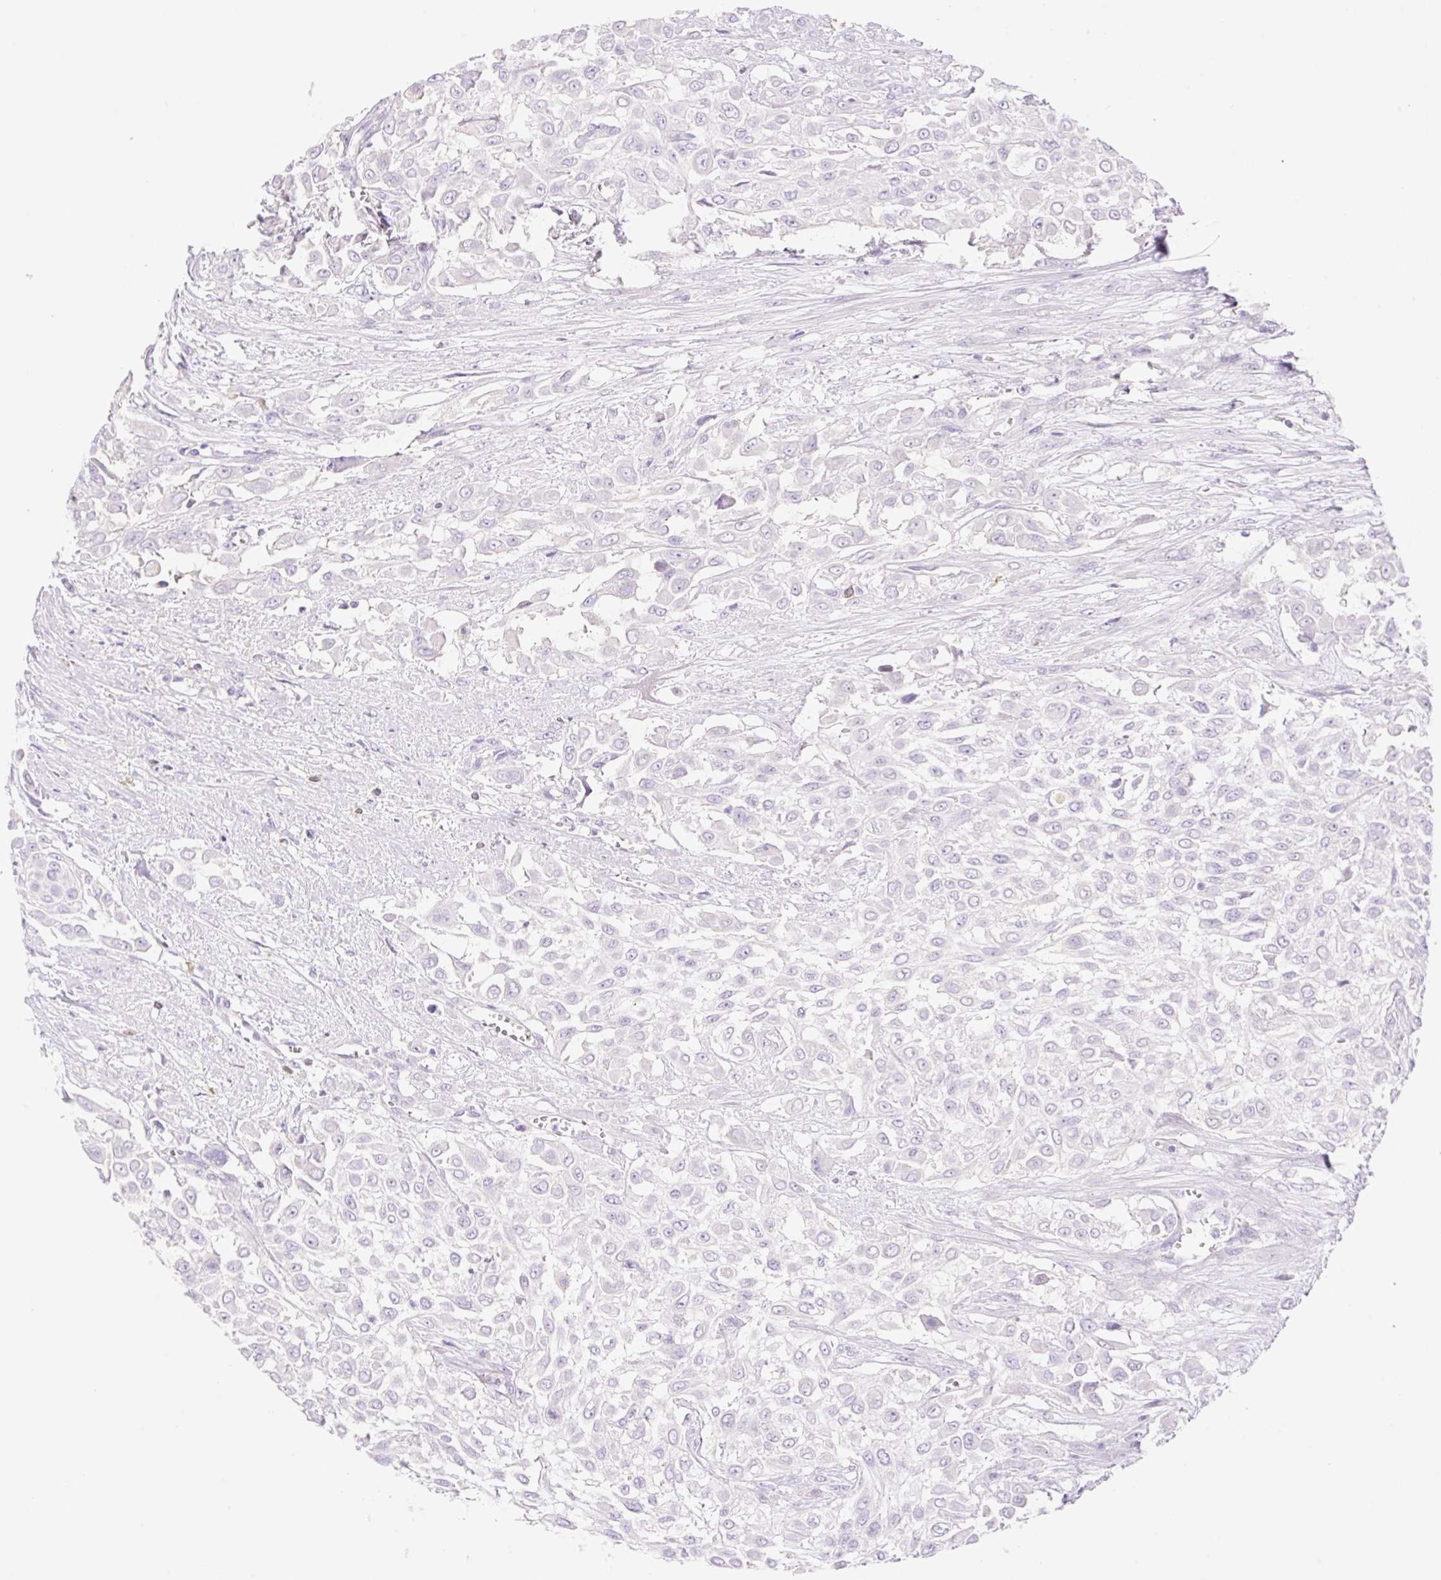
{"staining": {"intensity": "negative", "quantity": "none", "location": "none"}, "tissue": "urothelial cancer", "cell_type": "Tumor cells", "image_type": "cancer", "snomed": [{"axis": "morphology", "description": "Urothelial carcinoma, High grade"}, {"axis": "topography", "description": "Urinary bladder"}], "caption": "This is a photomicrograph of immunohistochemistry staining of urothelial carcinoma (high-grade), which shows no expression in tumor cells.", "gene": "DENND5A", "patient": {"sex": "male", "age": 57}}